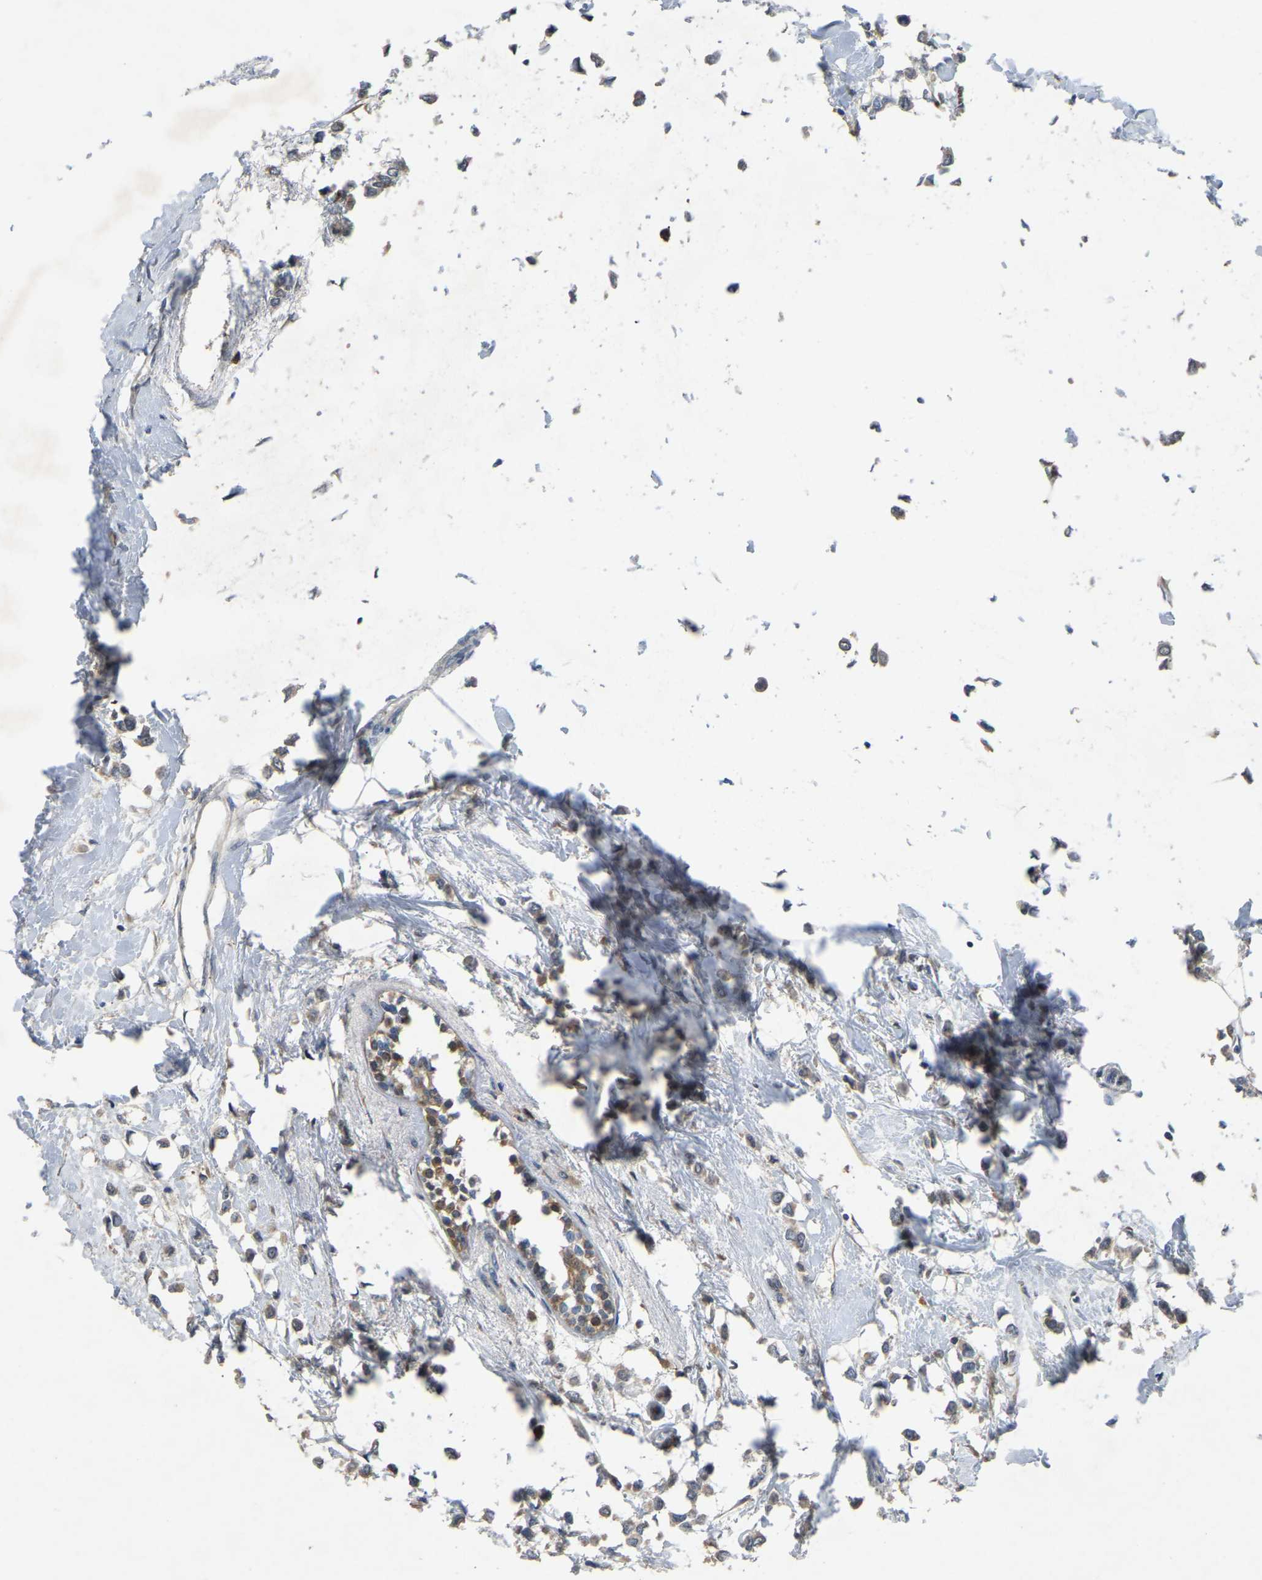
{"staining": {"intensity": "moderate", "quantity": "25%-75%", "location": "cytoplasmic/membranous"}, "tissue": "breast cancer", "cell_type": "Tumor cells", "image_type": "cancer", "snomed": [{"axis": "morphology", "description": "Lobular carcinoma"}, {"axis": "topography", "description": "Breast"}], "caption": "Approximately 25%-75% of tumor cells in breast lobular carcinoma display moderate cytoplasmic/membranous protein expression as visualized by brown immunohistochemical staining.", "gene": "FHIT", "patient": {"sex": "female", "age": 51}}